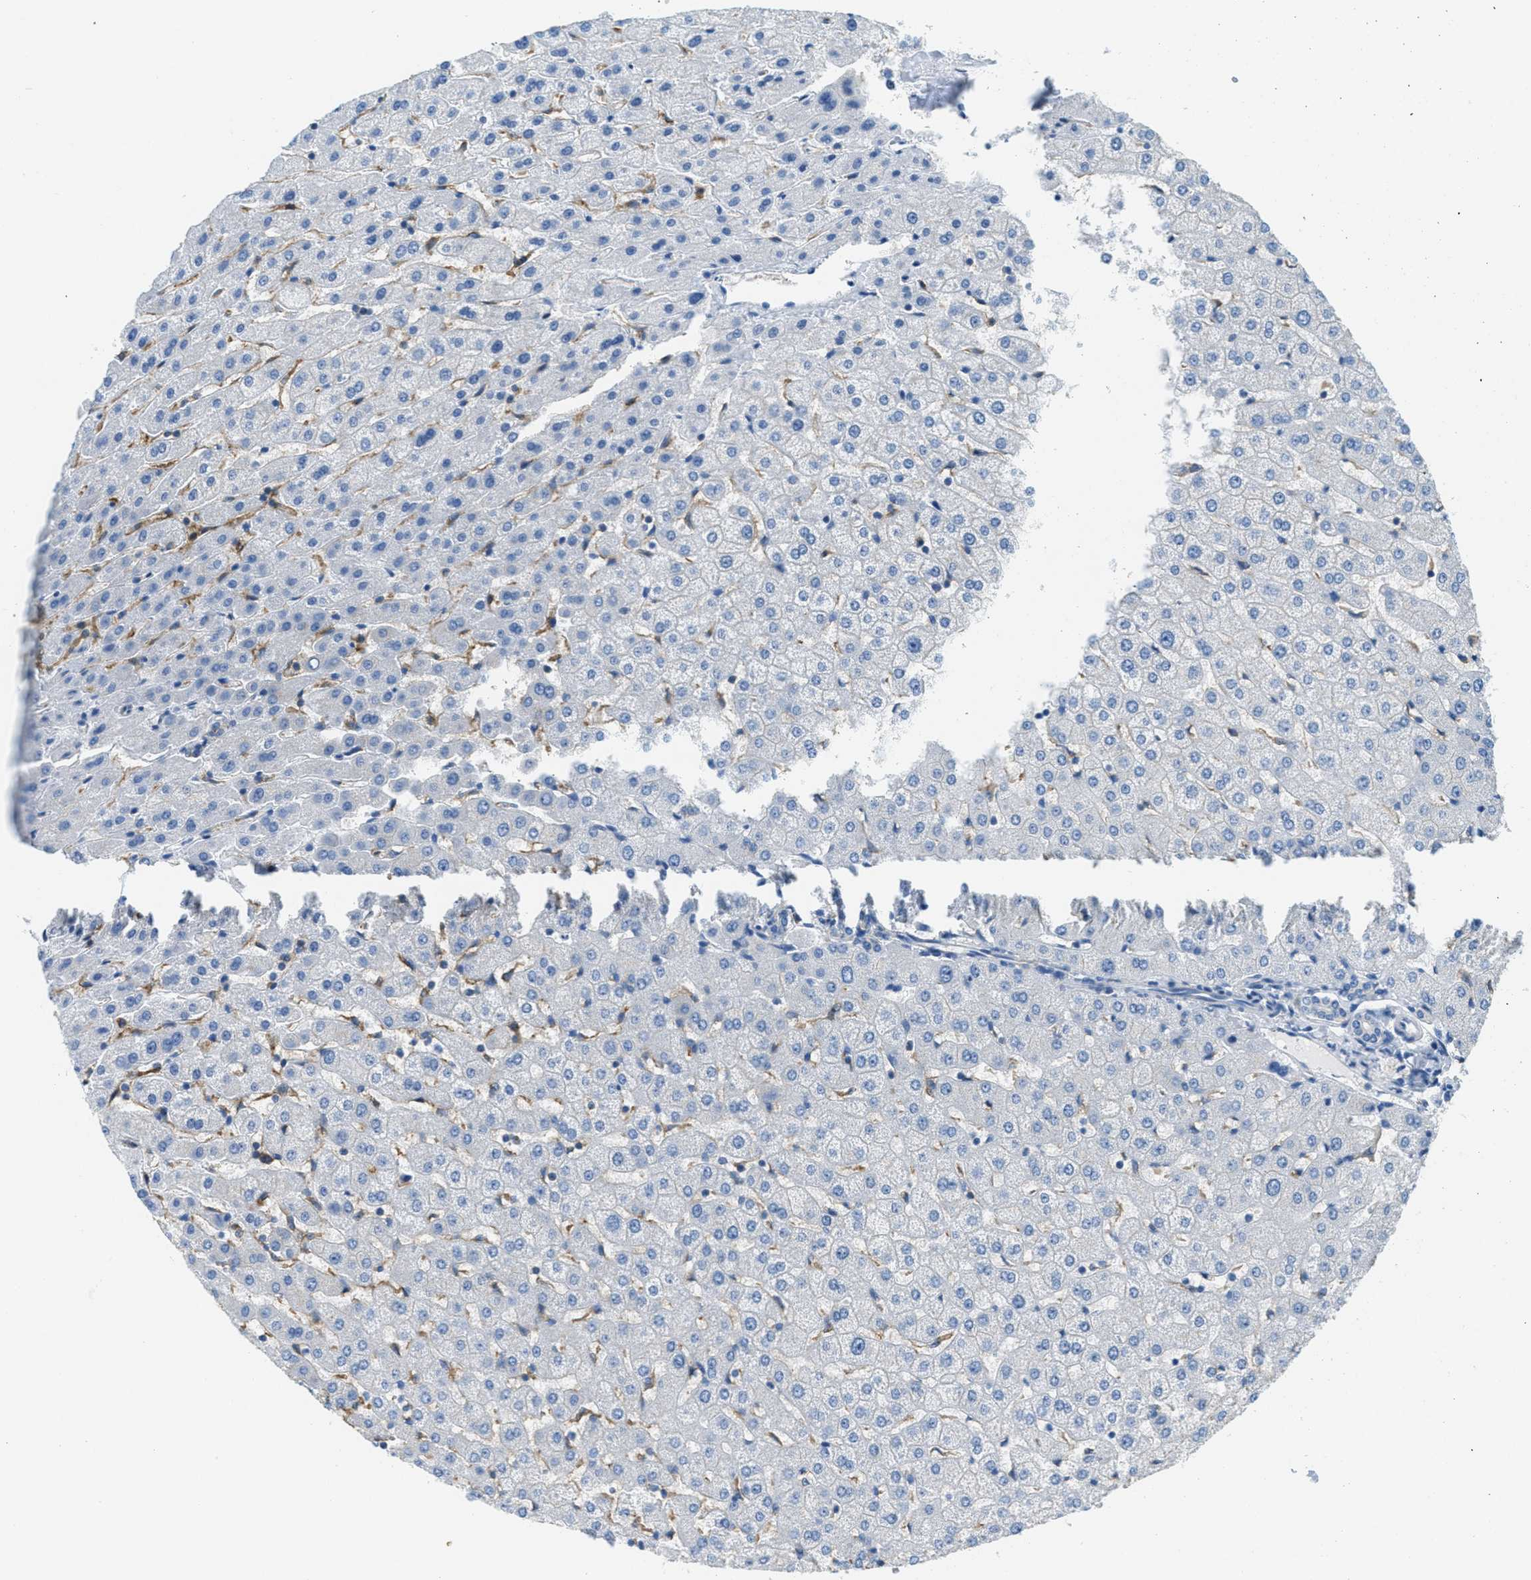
{"staining": {"intensity": "negative", "quantity": "none", "location": "none"}, "tissue": "liver", "cell_type": "Cholangiocytes", "image_type": "normal", "snomed": [{"axis": "morphology", "description": "Normal tissue, NOS"}, {"axis": "morphology", "description": "Fibrosis, NOS"}, {"axis": "topography", "description": "Liver"}], "caption": "A histopathology image of liver stained for a protein displays no brown staining in cholangiocytes. (DAB (3,3'-diaminobenzidine) IHC, high magnification).", "gene": "AP2B1", "patient": {"sex": "female", "age": 29}}